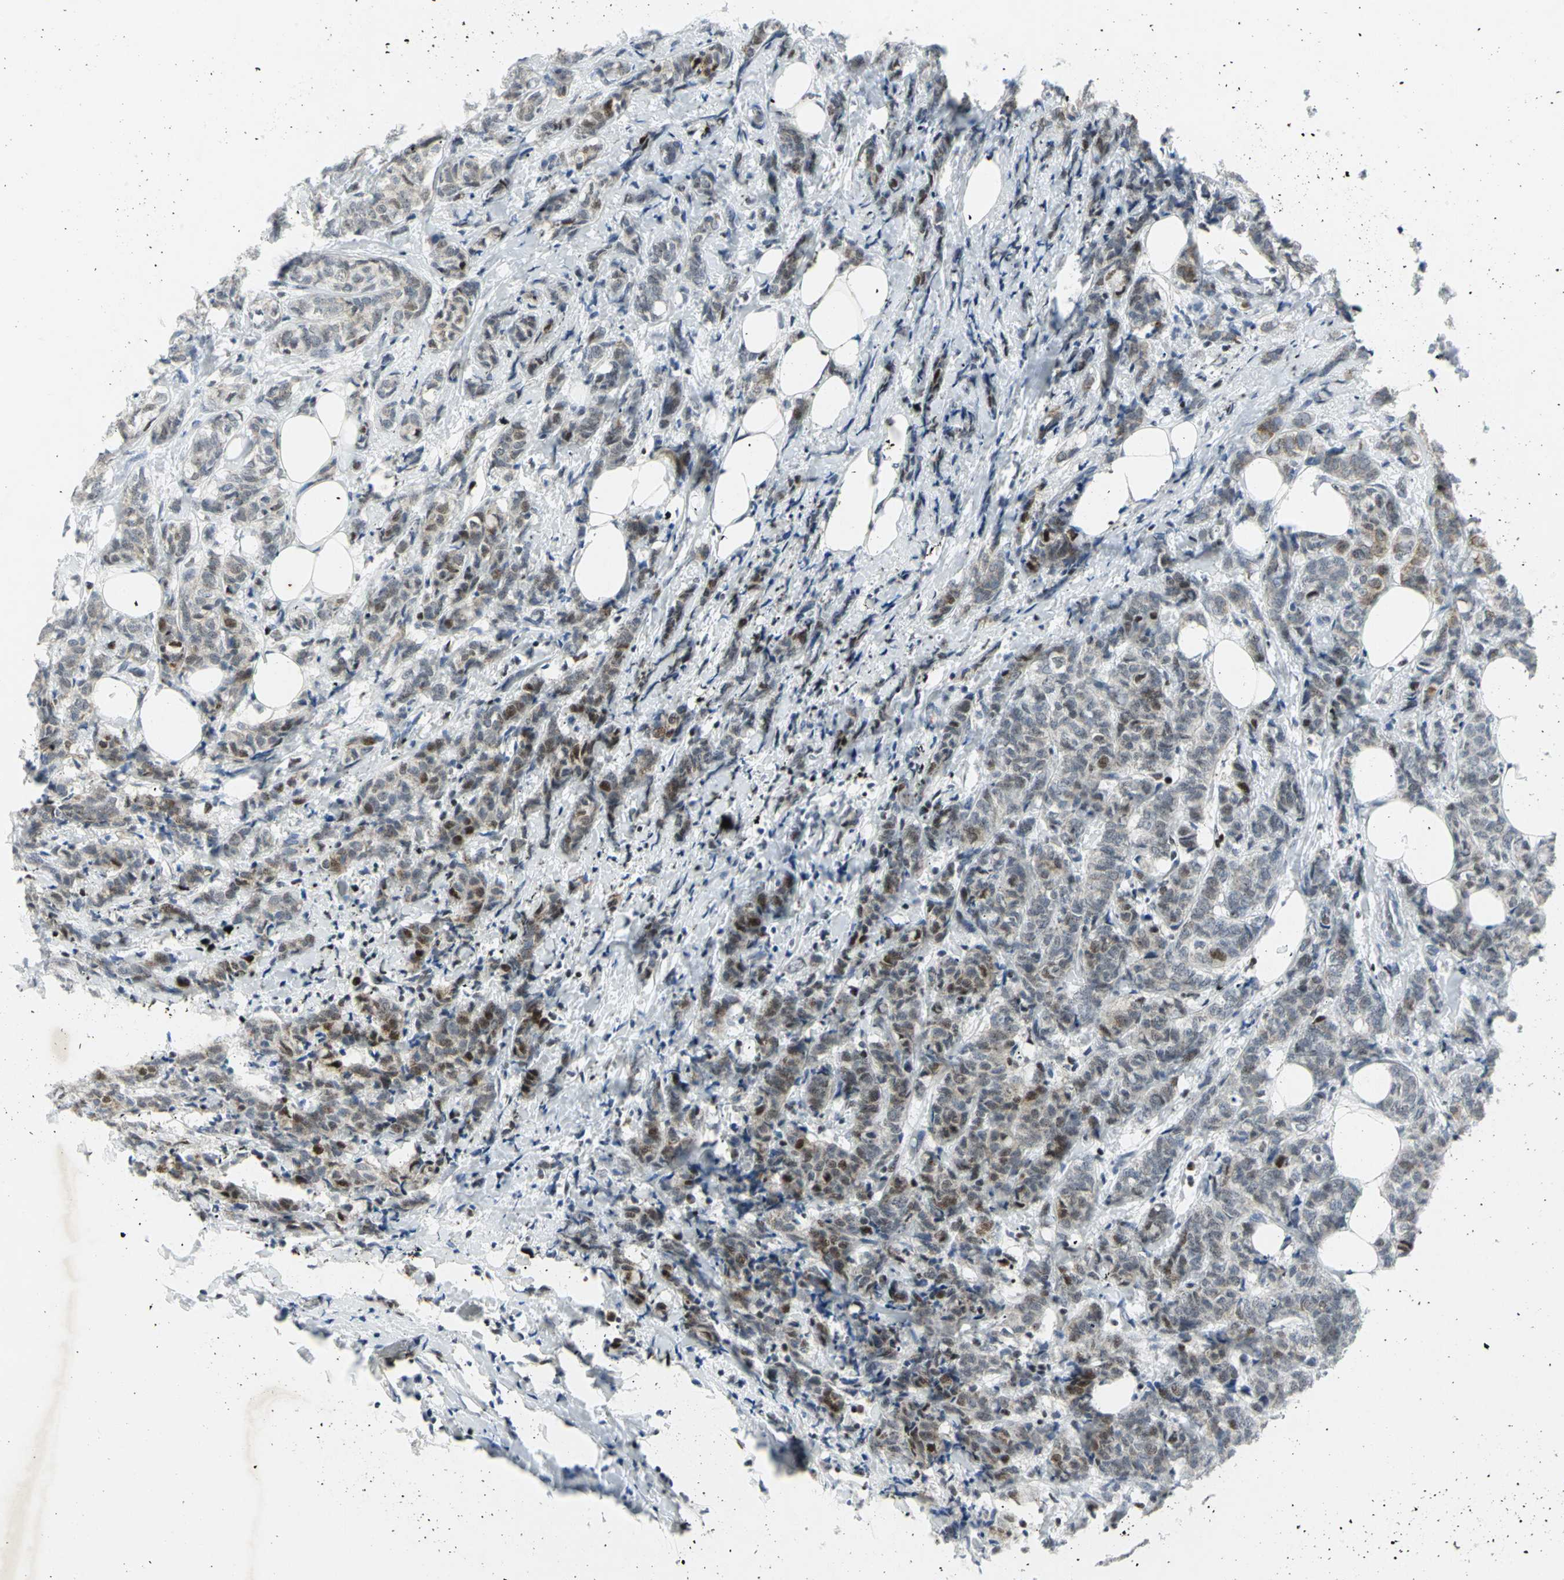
{"staining": {"intensity": "weak", "quantity": "<25%", "location": "nuclear"}, "tissue": "breast cancer", "cell_type": "Tumor cells", "image_type": "cancer", "snomed": [{"axis": "morphology", "description": "Lobular carcinoma"}, {"axis": "topography", "description": "Breast"}], "caption": "A photomicrograph of human breast cancer (lobular carcinoma) is negative for staining in tumor cells. The staining is performed using DAB (3,3'-diaminobenzidine) brown chromogen with nuclei counter-stained in using hematoxylin.", "gene": "RPA1", "patient": {"sex": "female", "age": 60}}